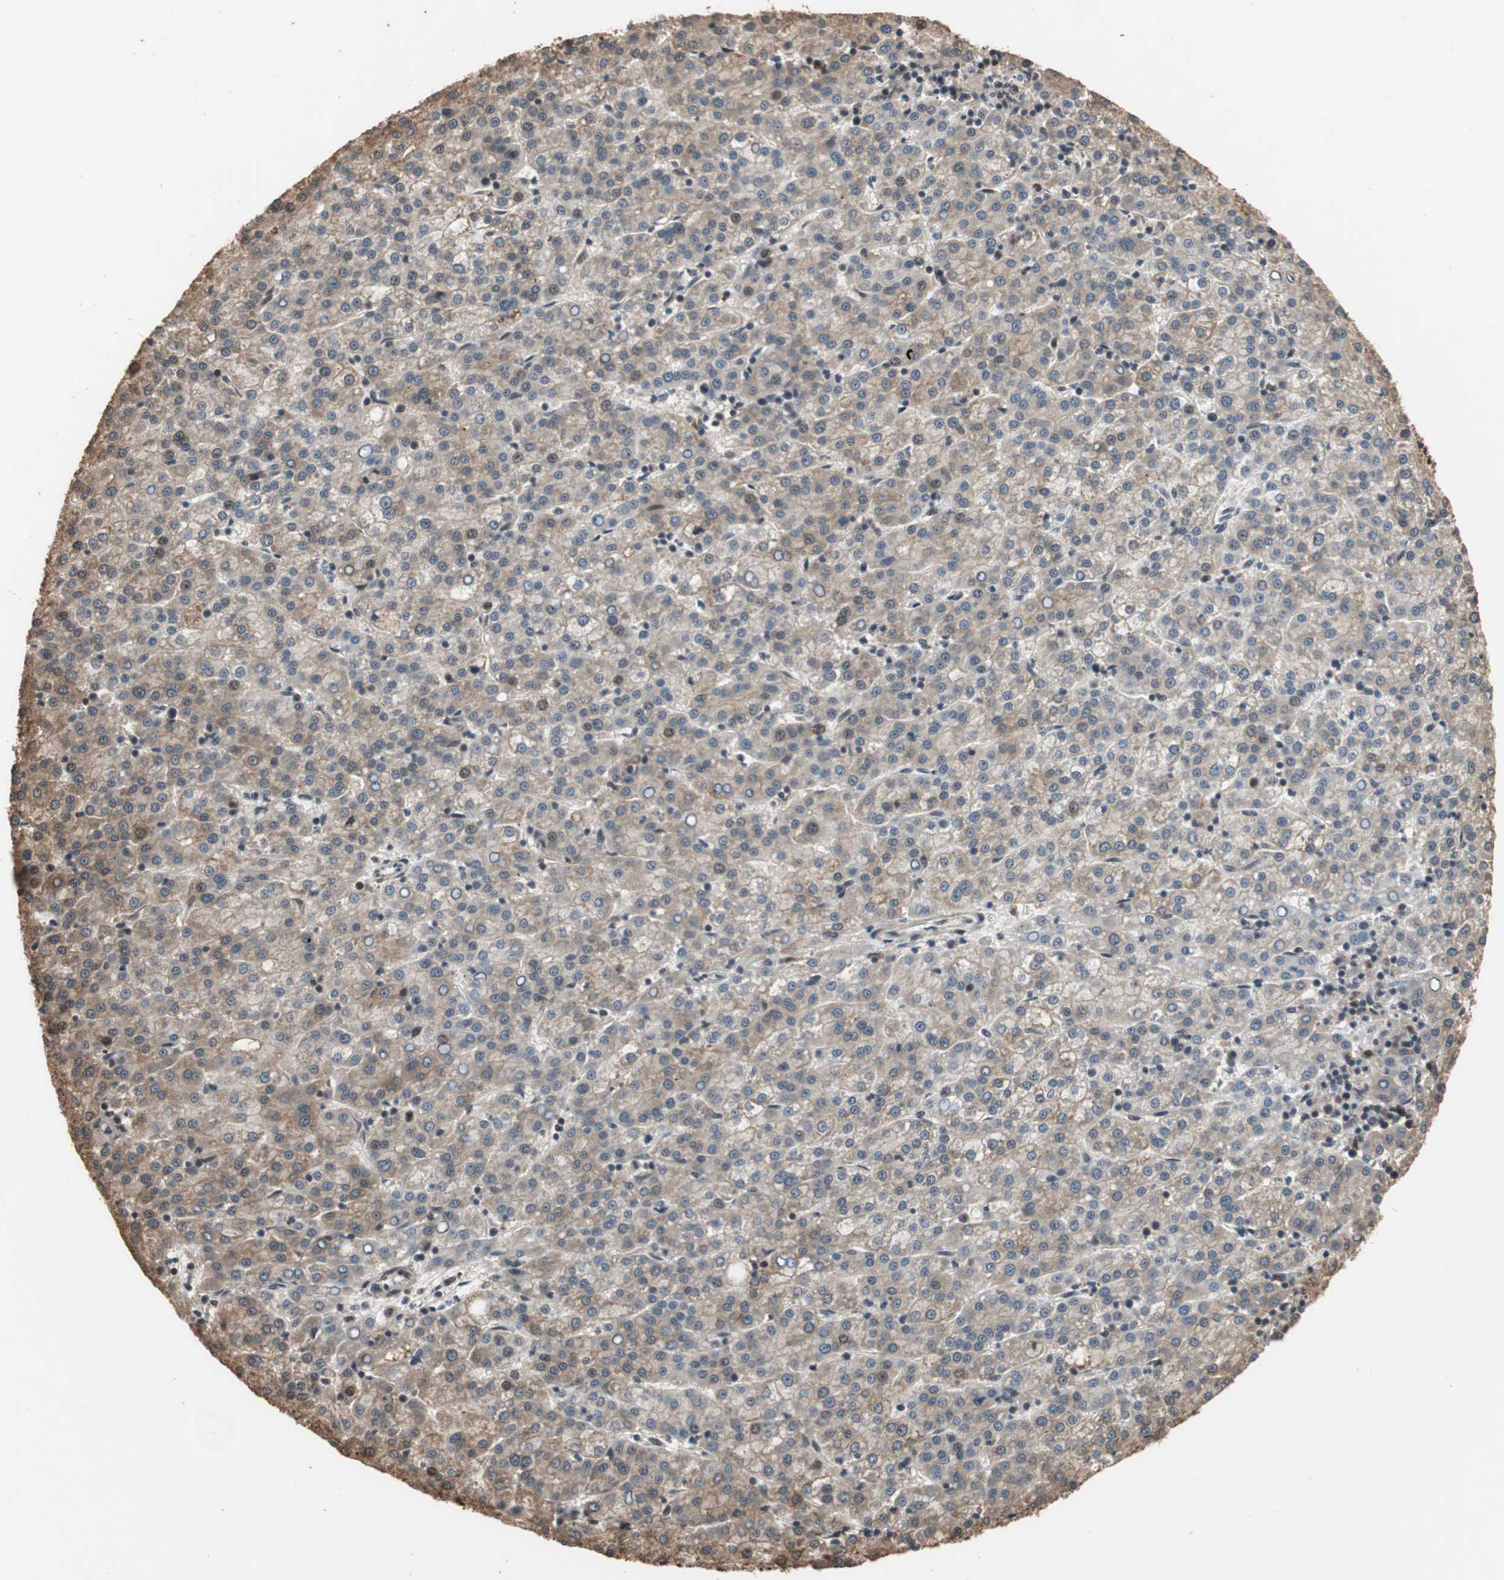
{"staining": {"intensity": "moderate", "quantity": ">75%", "location": "cytoplasmic/membranous"}, "tissue": "liver cancer", "cell_type": "Tumor cells", "image_type": "cancer", "snomed": [{"axis": "morphology", "description": "Carcinoma, Hepatocellular, NOS"}, {"axis": "topography", "description": "Liver"}], "caption": "Immunohistochemistry photomicrograph of neoplastic tissue: human liver hepatocellular carcinoma stained using immunohistochemistry (IHC) displays medium levels of moderate protein expression localized specifically in the cytoplasmic/membranous of tumor cells, appearing as a cytoplasmic/membranous brown color.", "gene": "CDC5L", "patient": {"sex": "female", "age": 58}}